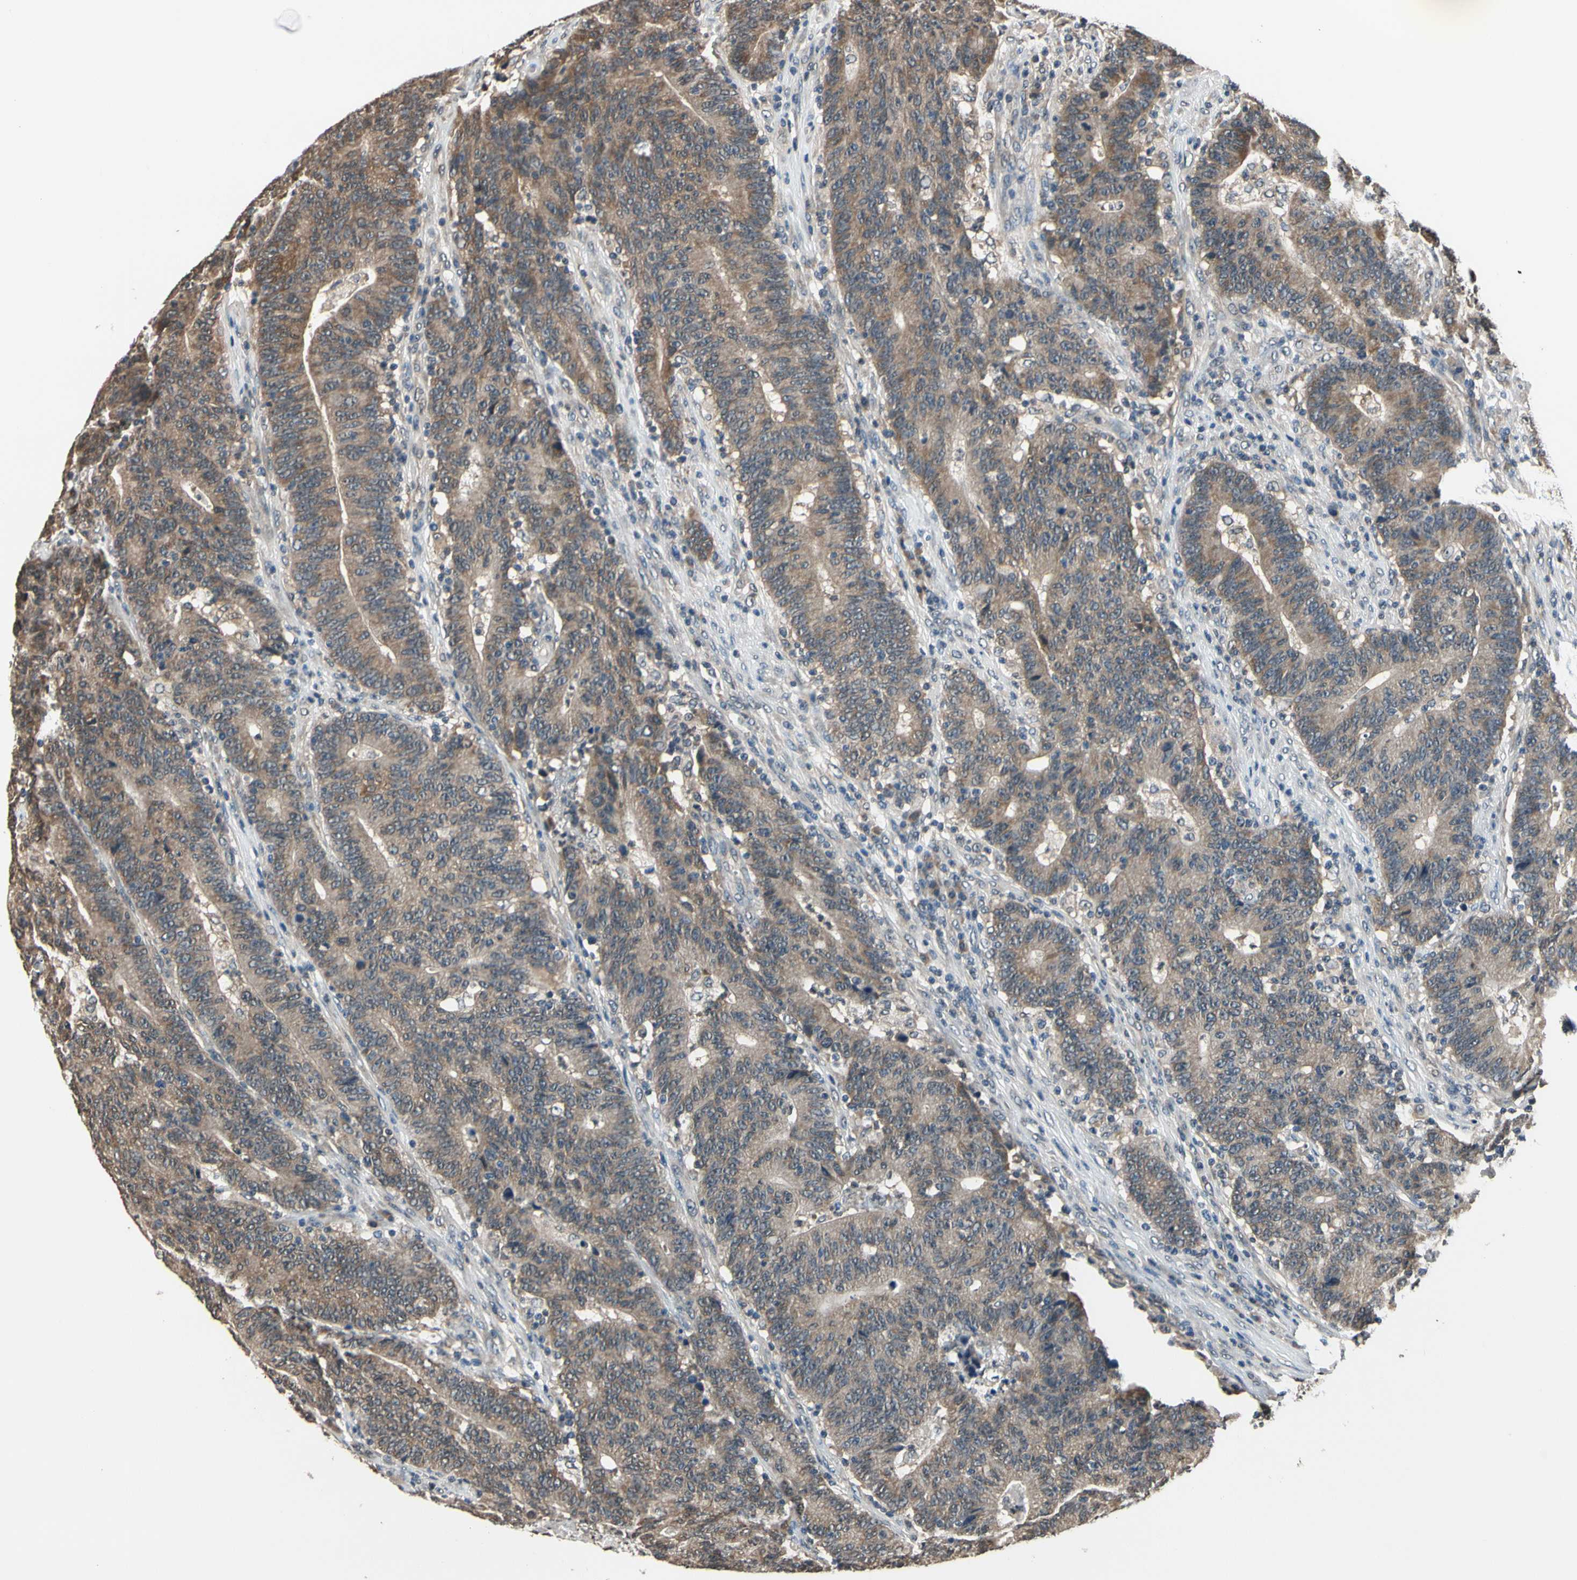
{"staining": {"intensity": "moderate", "quantity": ">75%", "location": "cytoplasmic/membranous"}, "tissue": "colorectal cancer", "cell_type": "Tumor cells", "image_type": "cancer", "snomed": [{"axis": "morphology", "description": "Normal tissue, NOS"}, {"axis": "morphology", "description": "Adenocarcinoma, NOS"}, {"axis": "topography", "description": "Colon"}], "caption": "An immunohistochemistry (IHC) micrograph of neoplastic tissue is shown. Protein staining in brown shows moderate cytoplasmic/membranous positivity in colorectal cancer (adenocarcinoma) within tumor cells.", "gene": "GCLC", "patient": {"sex": "female", "age": 75}}